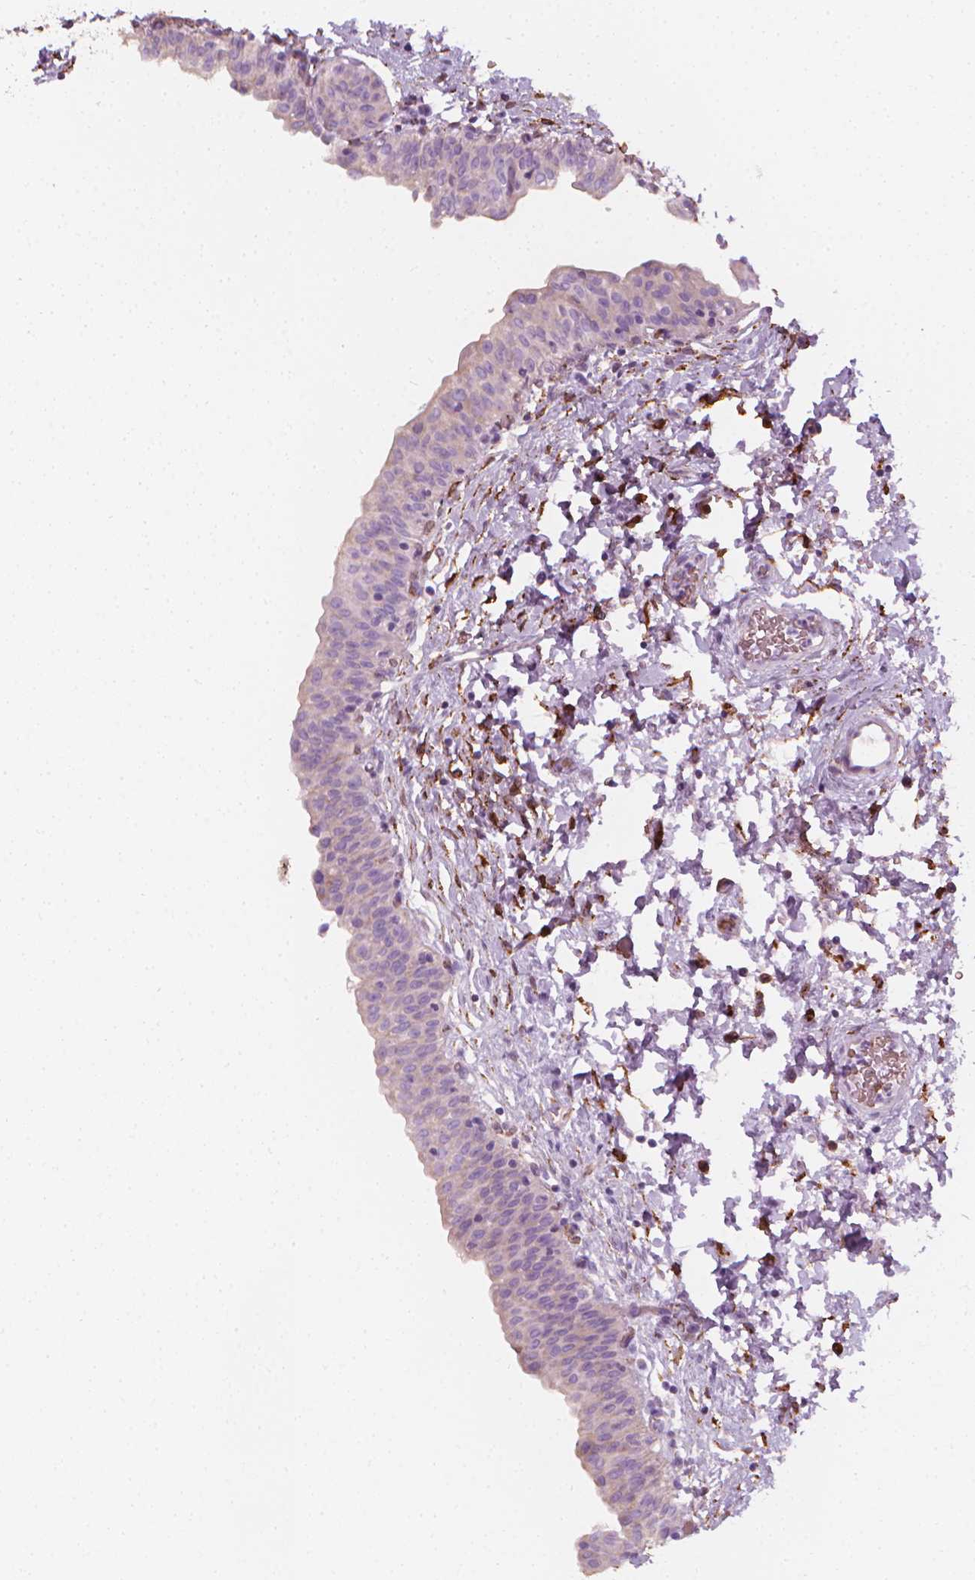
{"staining": {"intensity": "negative", "quantity": "none", "location": "none"}, "tissue": "urinary bladder", "cell_type": "Urothelial cells", "image_type": "normal", "snomed": [{"axis": "morphology", "description": "Normal tissue, NOS"}, {"axis": "topography", "description": "Urinary bladder"}], "caption": "Urothelial cells show no significant protein staining in benign urinary bladder. (Brightfield microscopy of DAB immunohistochemistry at high magnification).", "gene": "CES1", "patient": {"sex": "male", "age": 56}}